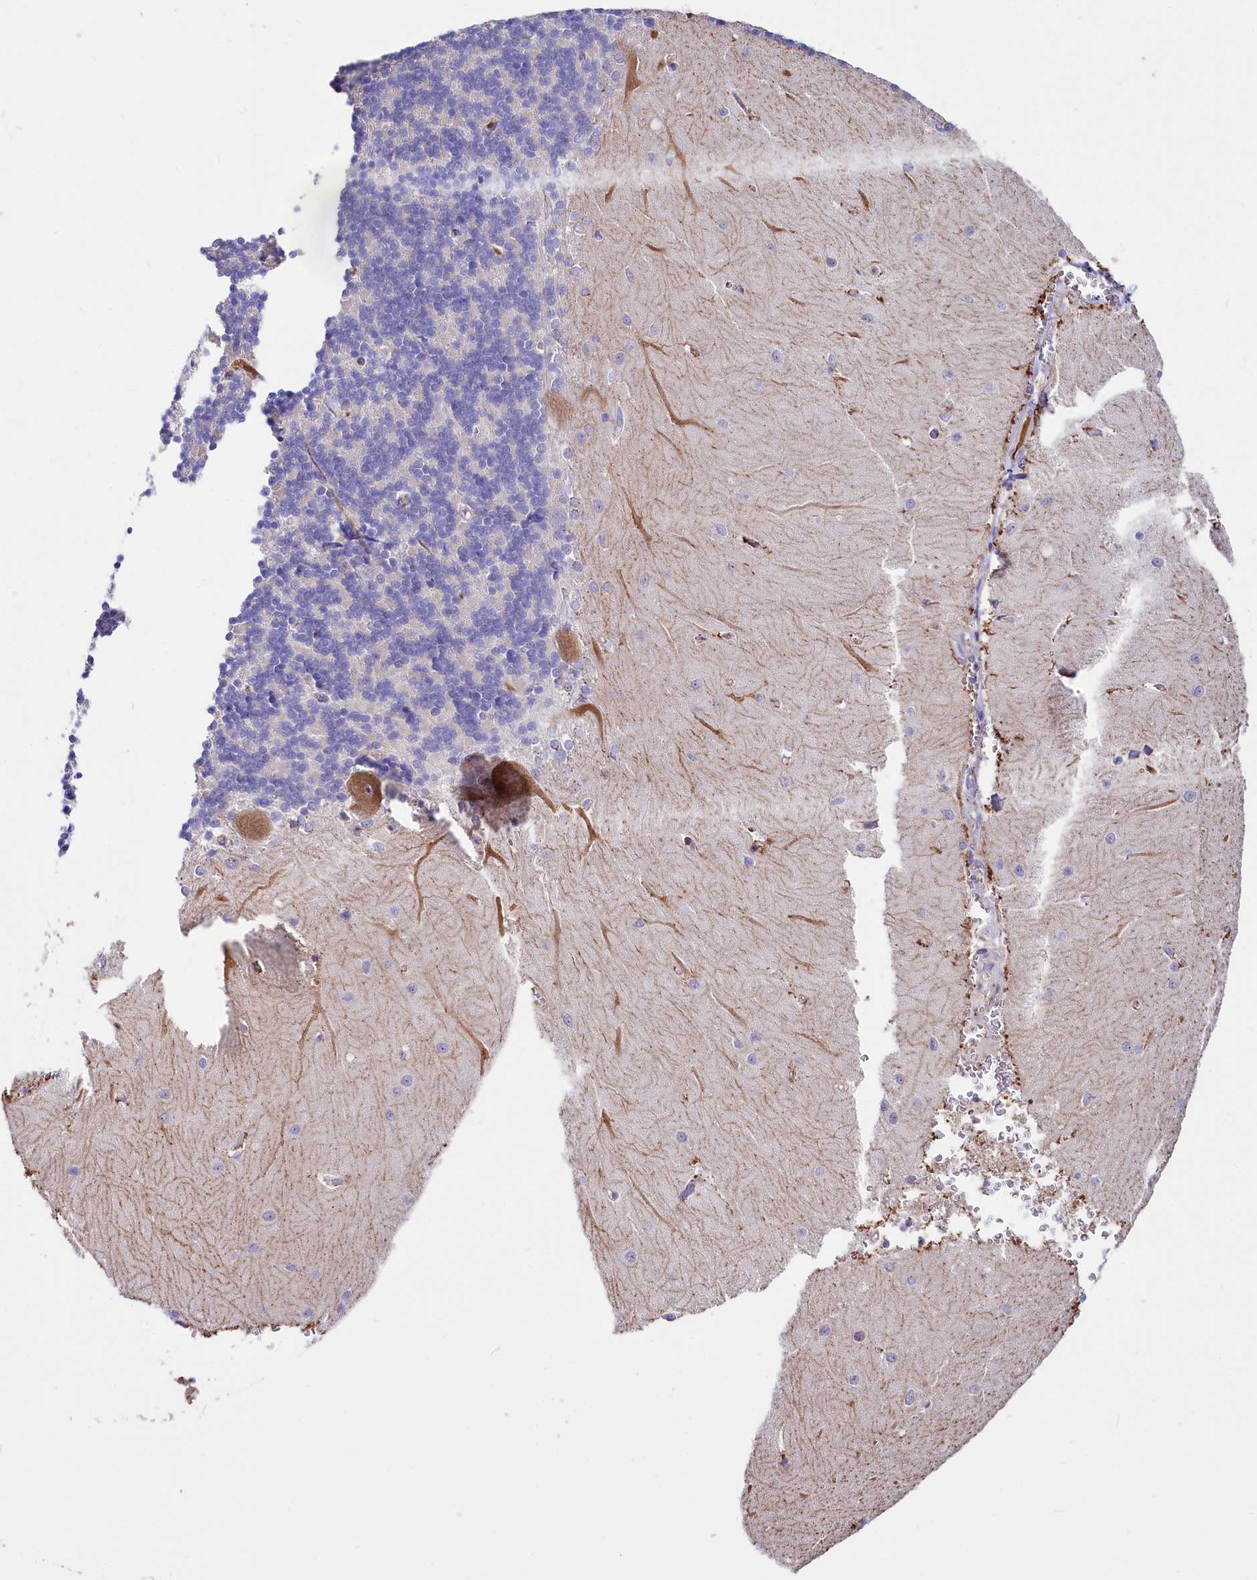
{"staining": {"intensity": "negative", "quantity": "none", "location": "none"}, "tissue": "cerebellum", "cell_type": "Cells in granular layer", "image_type": "normal", "snomed": [{"axis": "morphology", "description": "Normal tissue, NOS"}, {"axis": "topography", "description": "Cerebellum"}], "caption": "This is an immunohistochemistry (IHC) image of benign cerebellum. There is no positivity in cells in granular layer.", "gene": "RPUSD3", "patient": {"sex": "male", "age": 37}}